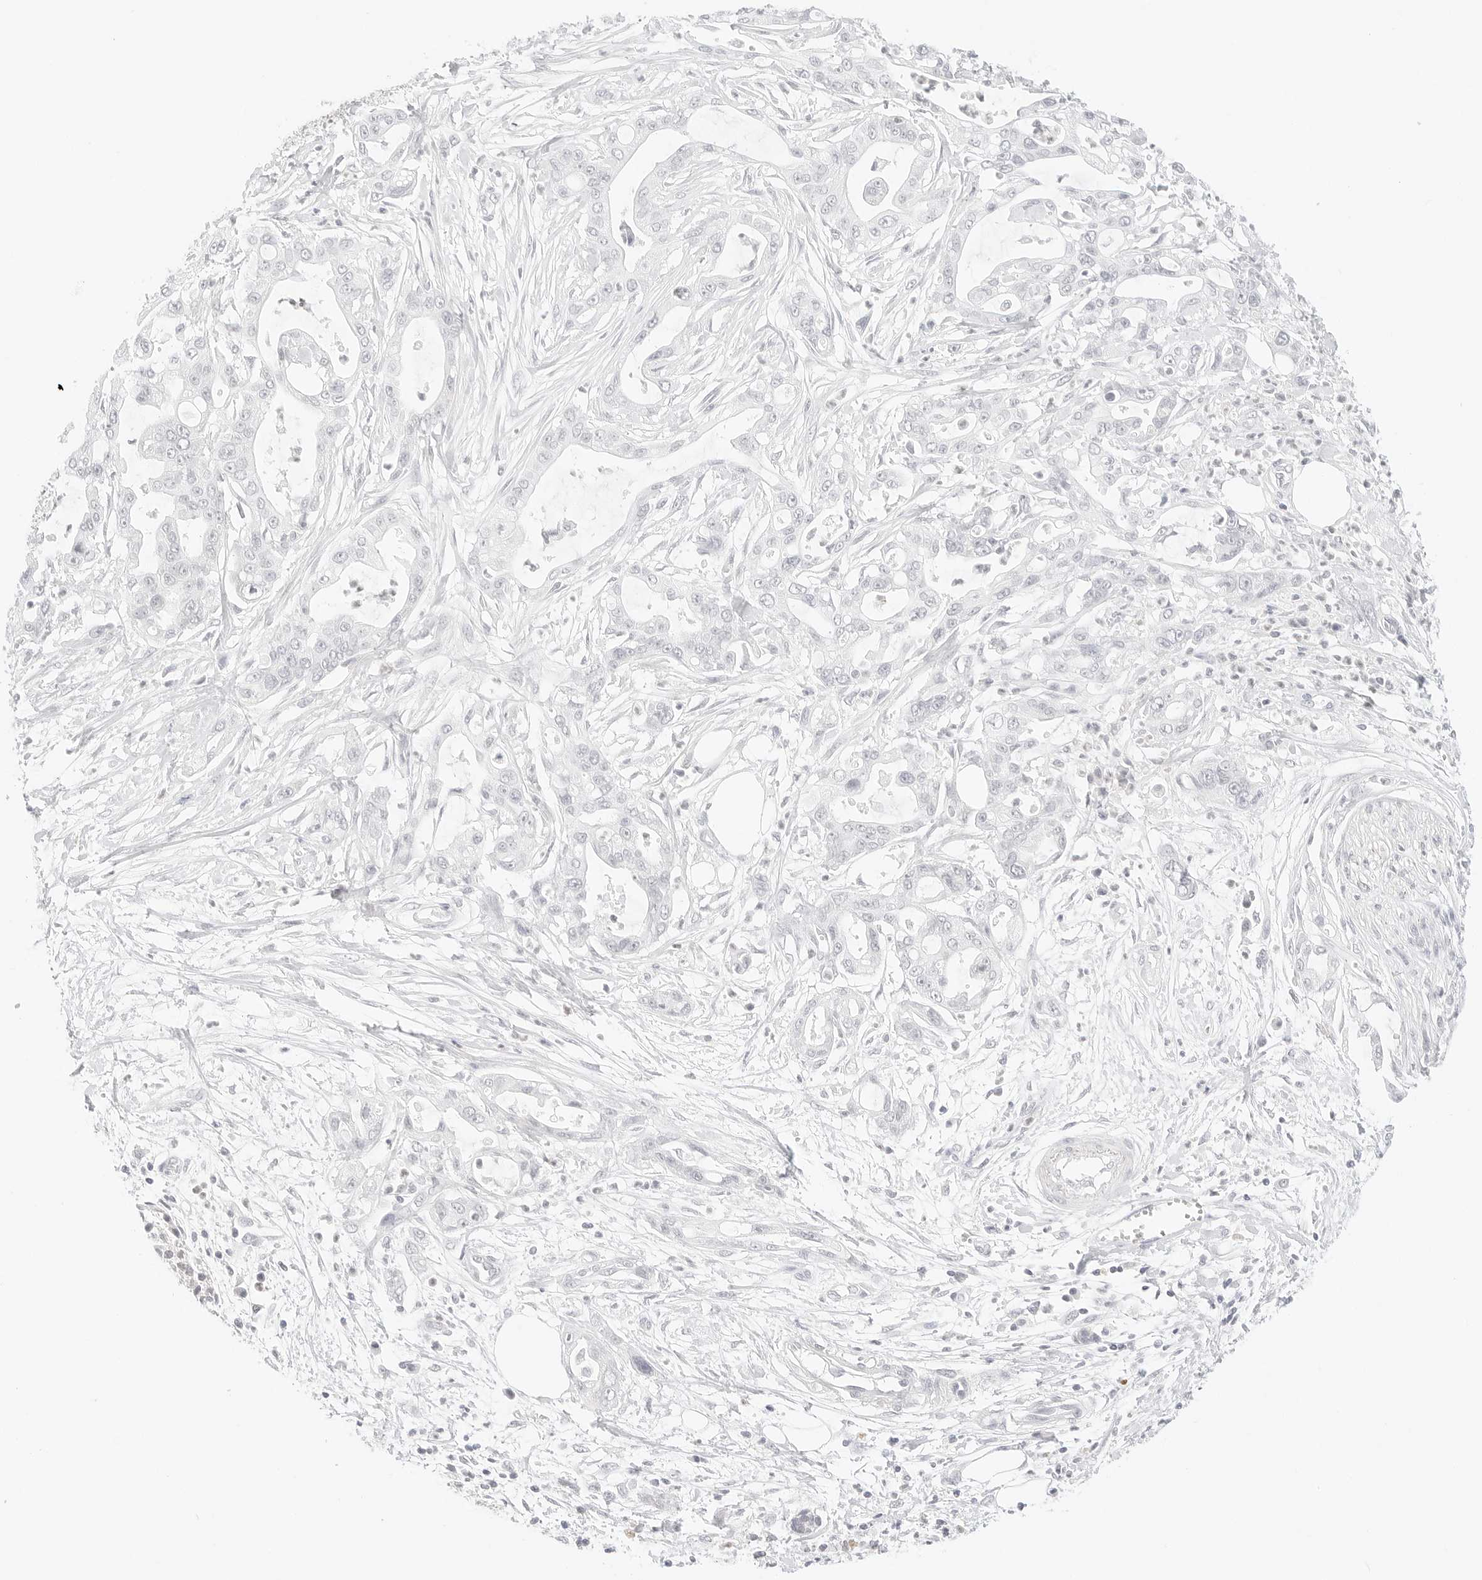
{"staining": {"intensity": "negative", "quantity": "none", "location": "none"}, "tissue": "pancreatic cancer", "cell_type": "Tumor cells", "image_type": "cancer", "snomed": [{"axis": "morphology", "description": "Adenocarcinoma, NOS"}, {"axis": "topography", "description": "Pancreas"}], "caption": "Tumor cells are negative for protein expression in human adenocarcinoma (pancreatic).", "gene": "GNAS", "patient": {"sex": "male", "age": 68}}